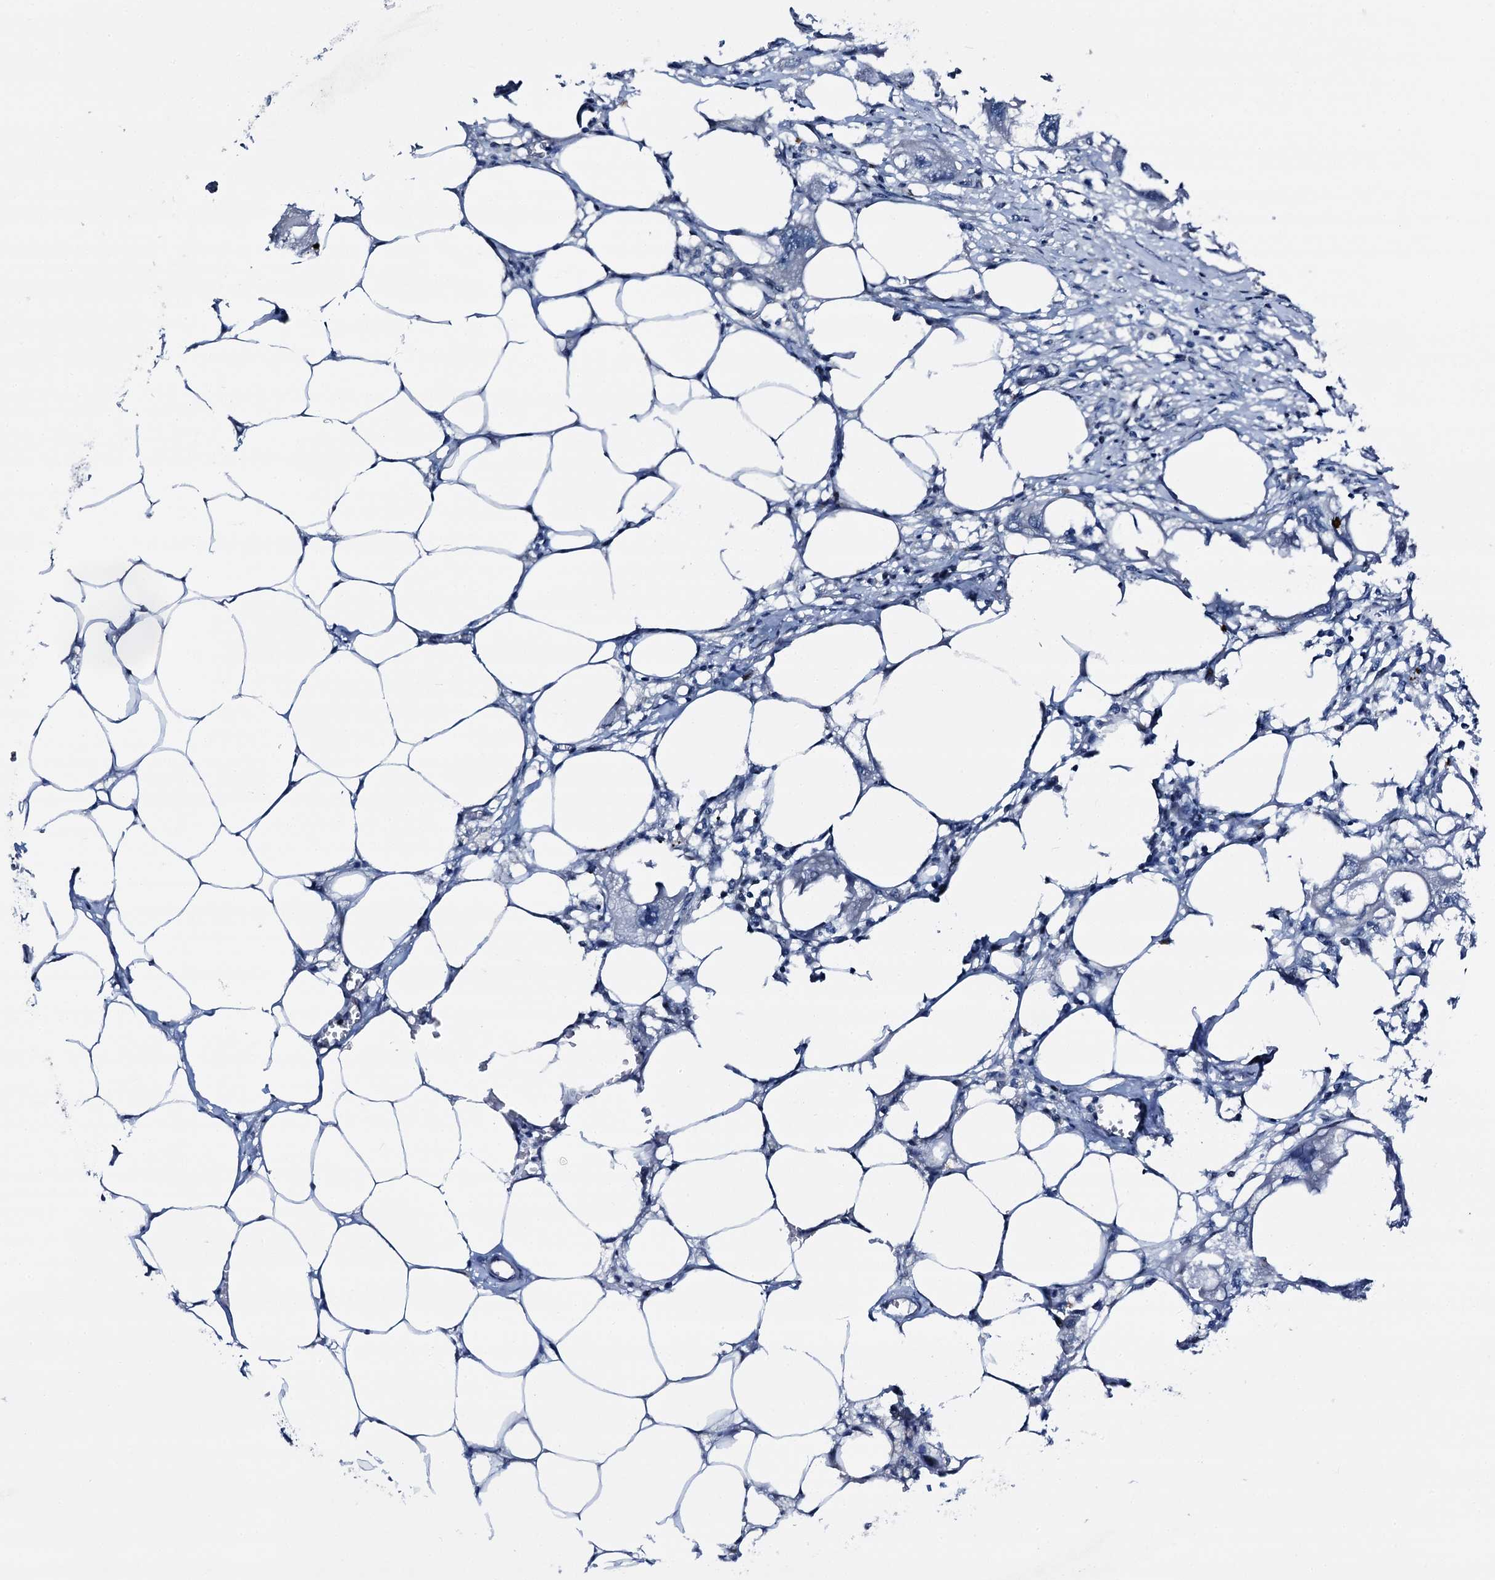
{"staining": {"intensity": "negative", "quantity": "none", "location": "none"}, "tissue": "endometrial cancer", "cell_type": "Tumor cells", "image_type": "cancer", "snomed": [{"axis": "morphology", "description": "Adenocarcinoma, NOS"}, {"axis": "morphology", "description": "Adenocarcinoma, metastatic, NOS"}, {"axis": "topography", "description": "Adipose tissue"}, {"axis": "topography", "description": "Endometrium"}], "caption": "Immunohistochemistry micrograph of neoplastic tissue: human endometrial cancer stained with DAB (3,3'-diaminobenzidine) demonstrates no significant protein staining in tumor cells.", "gene": "RUFY2", "patient": {"sex": "female", "age": 67}}